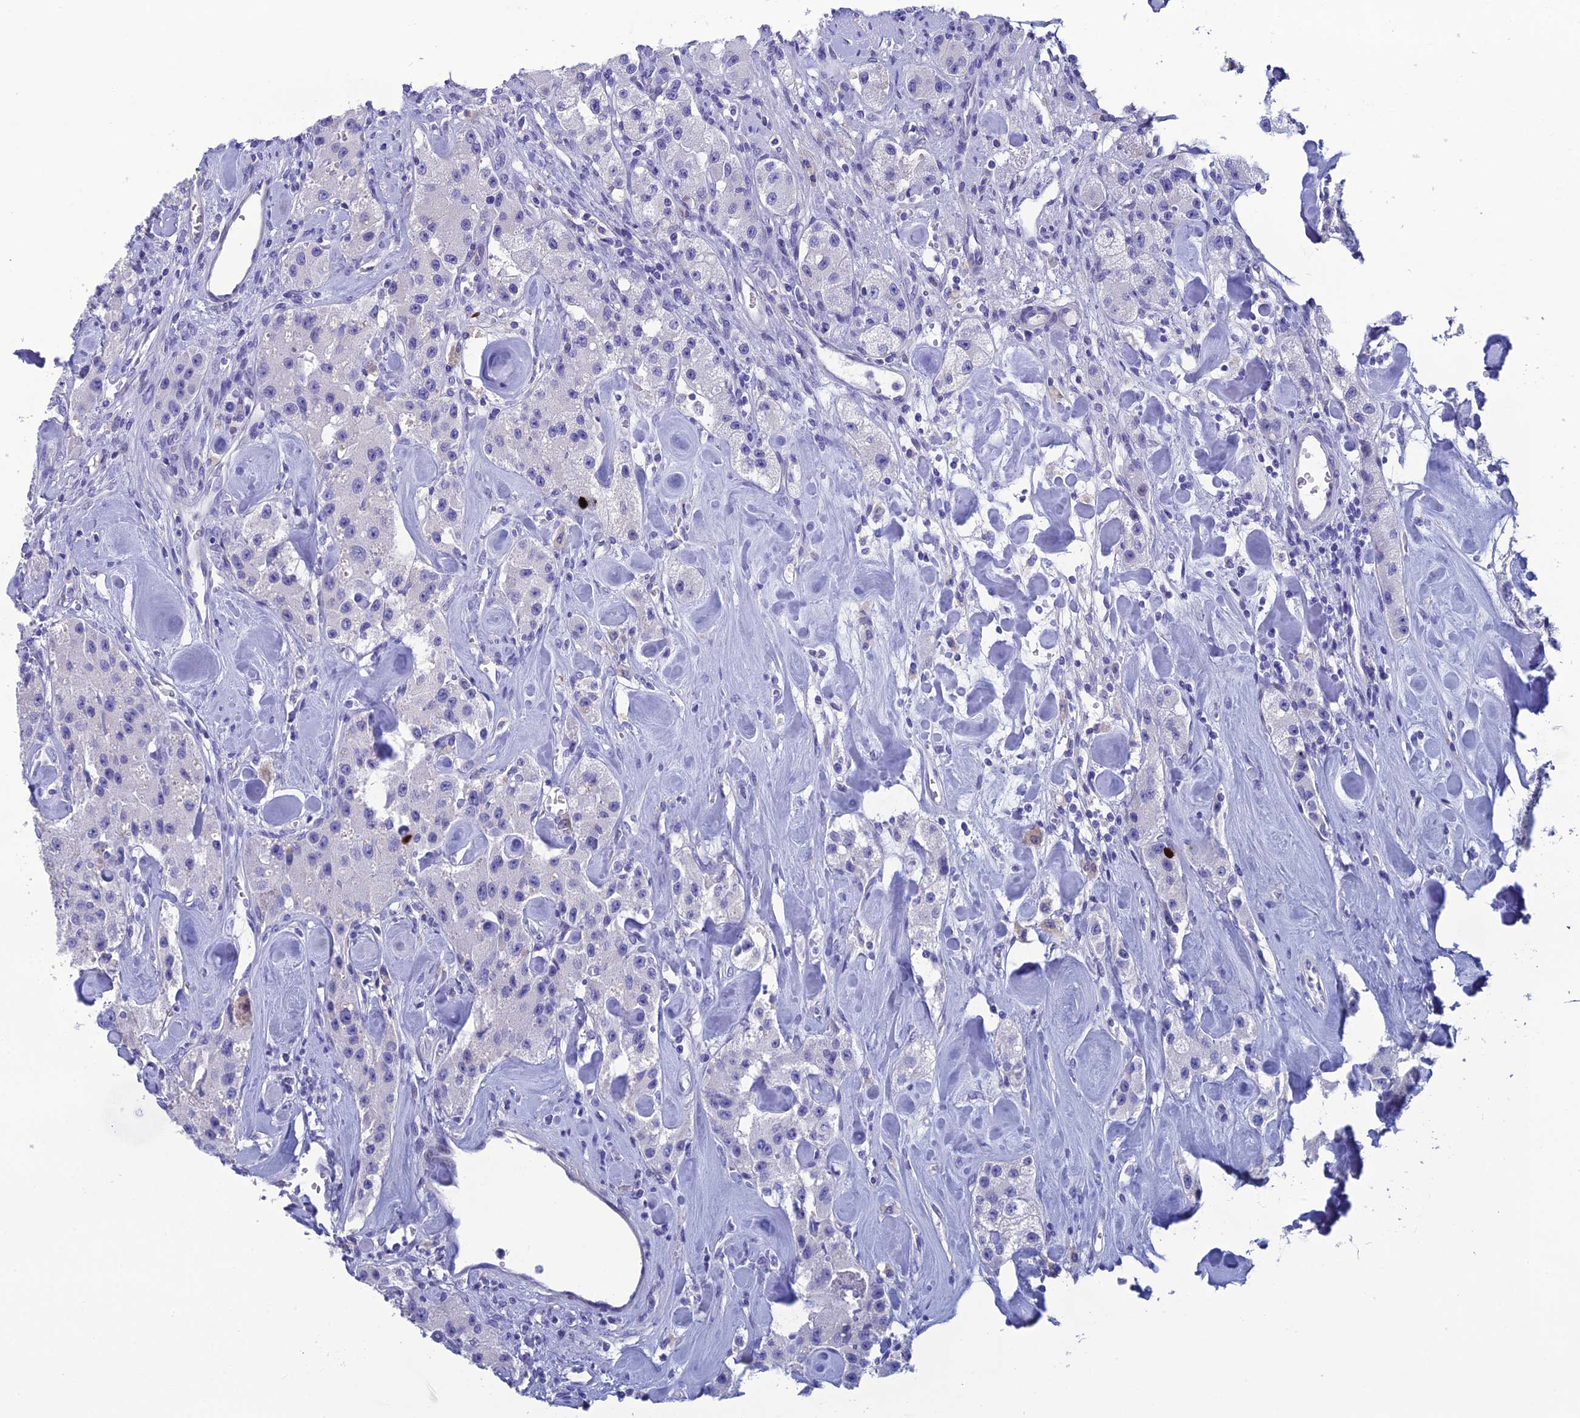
{"staining": {"intensity": "negative", "quantity": "none", "location": "none"}, "tissue": "carcinoid", "cell_type": "Tumor cells", "image_type": "cancer", "snomed": [{"axis": "morphology", "description": "Carcinoid, malignant, NOS"}, {"axis": "topography", "description": "Pancreas"}], "caption": "This is an immunohistochemistry micrograph of human carcinoid (malignant). There is no staining in tumor cells.", "gene": "CRB2", "patient": {"sex": "male", "age": 41}}